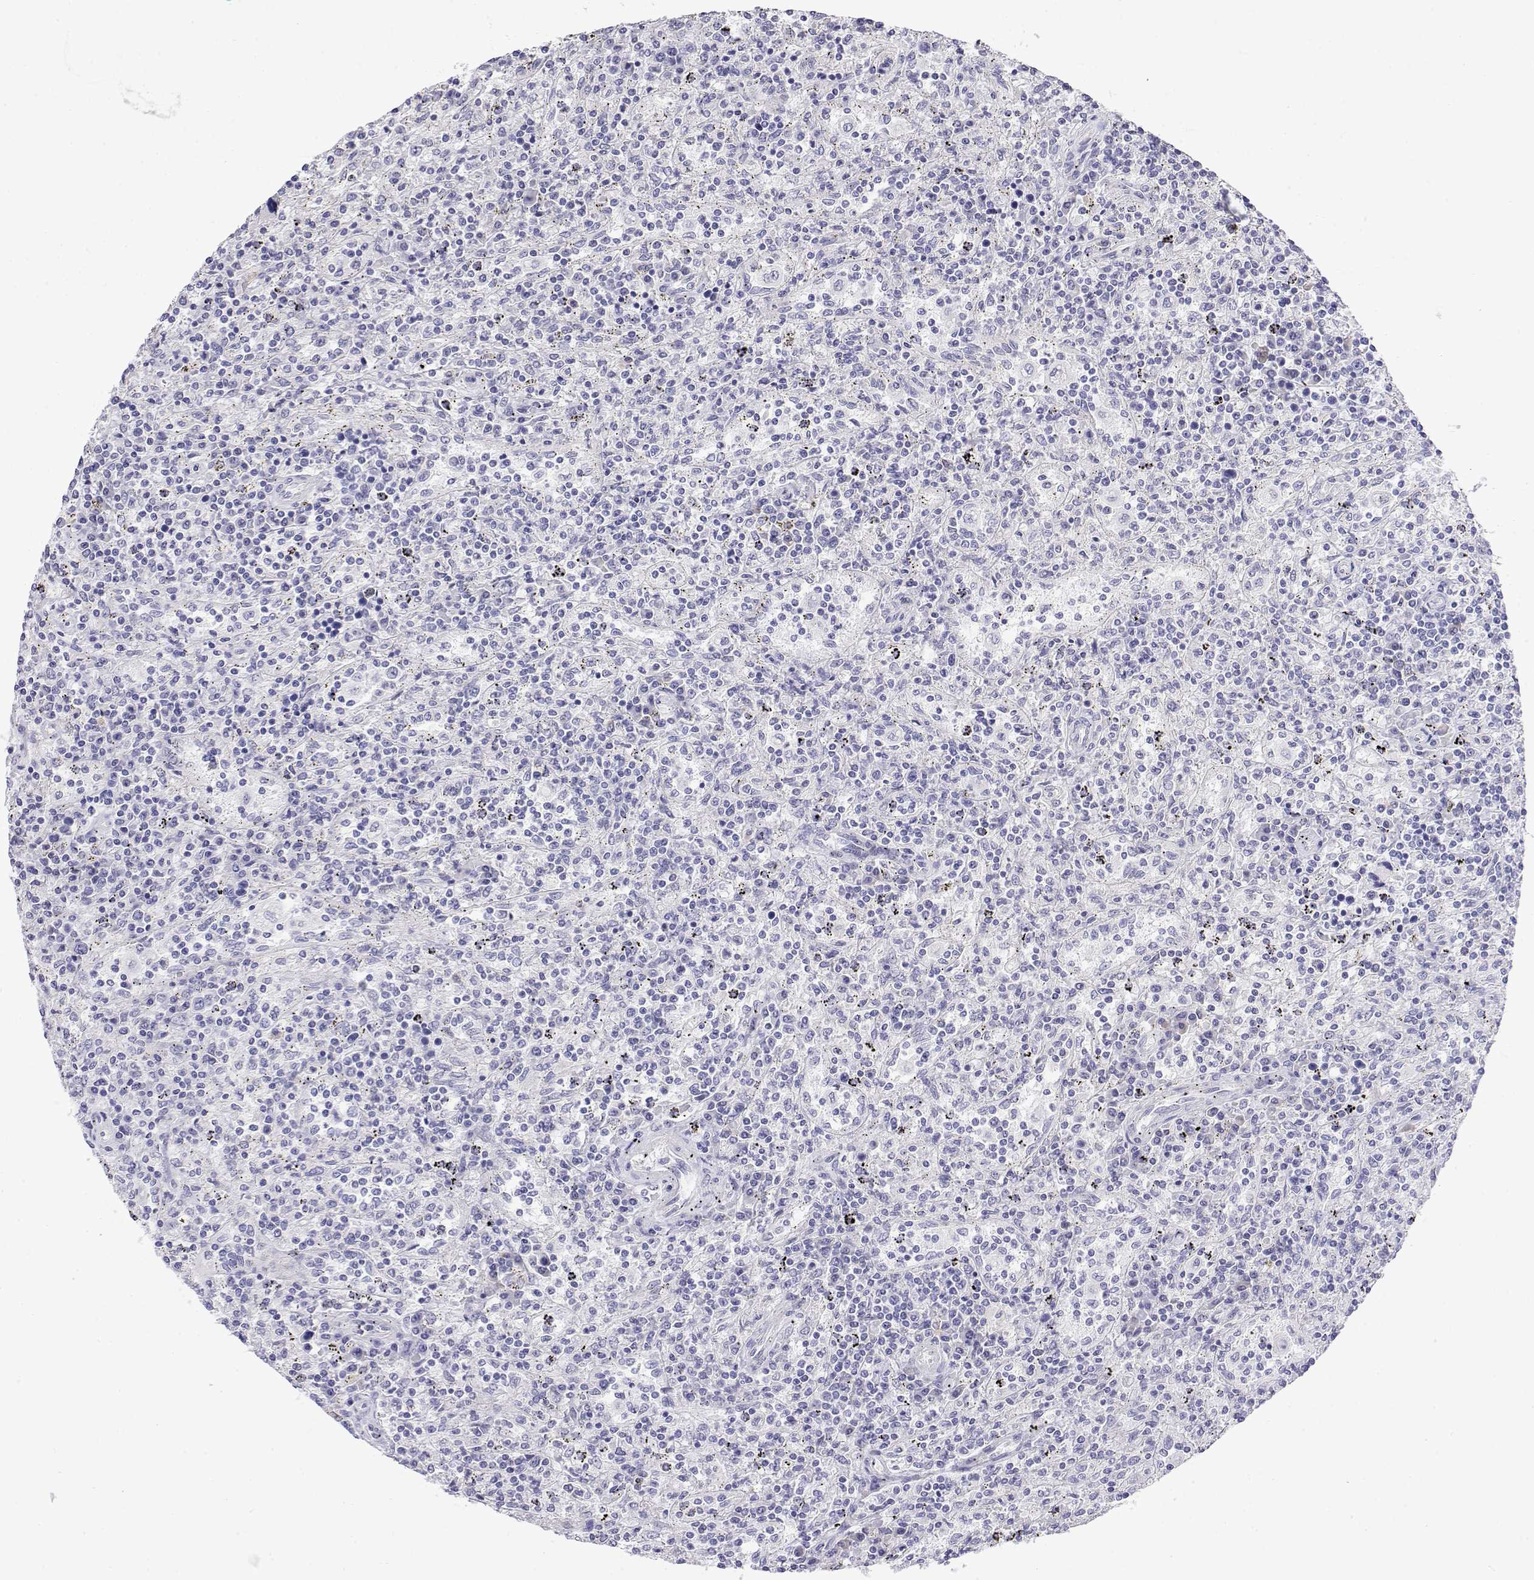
{"staining": {"intensity": "negative", "quantity": "none", "location": "none"}, "tissue": "lymphoma", "cell_type": "Tumor cells", "image_type": "cancer", "snomed": [{"axis": "morphology", "description": "Malignant lymphoma, non-Hodgkin's type, Low grade"}, {"axis": "topography", "description": "Spleen"}], "caption": "This is a image of immunohistochemistry (IHC) staining of lymphoma, which shows no staining in tumor cells.", "gene": "LY6D", "patient": {"sex": "male", "age": 62}}